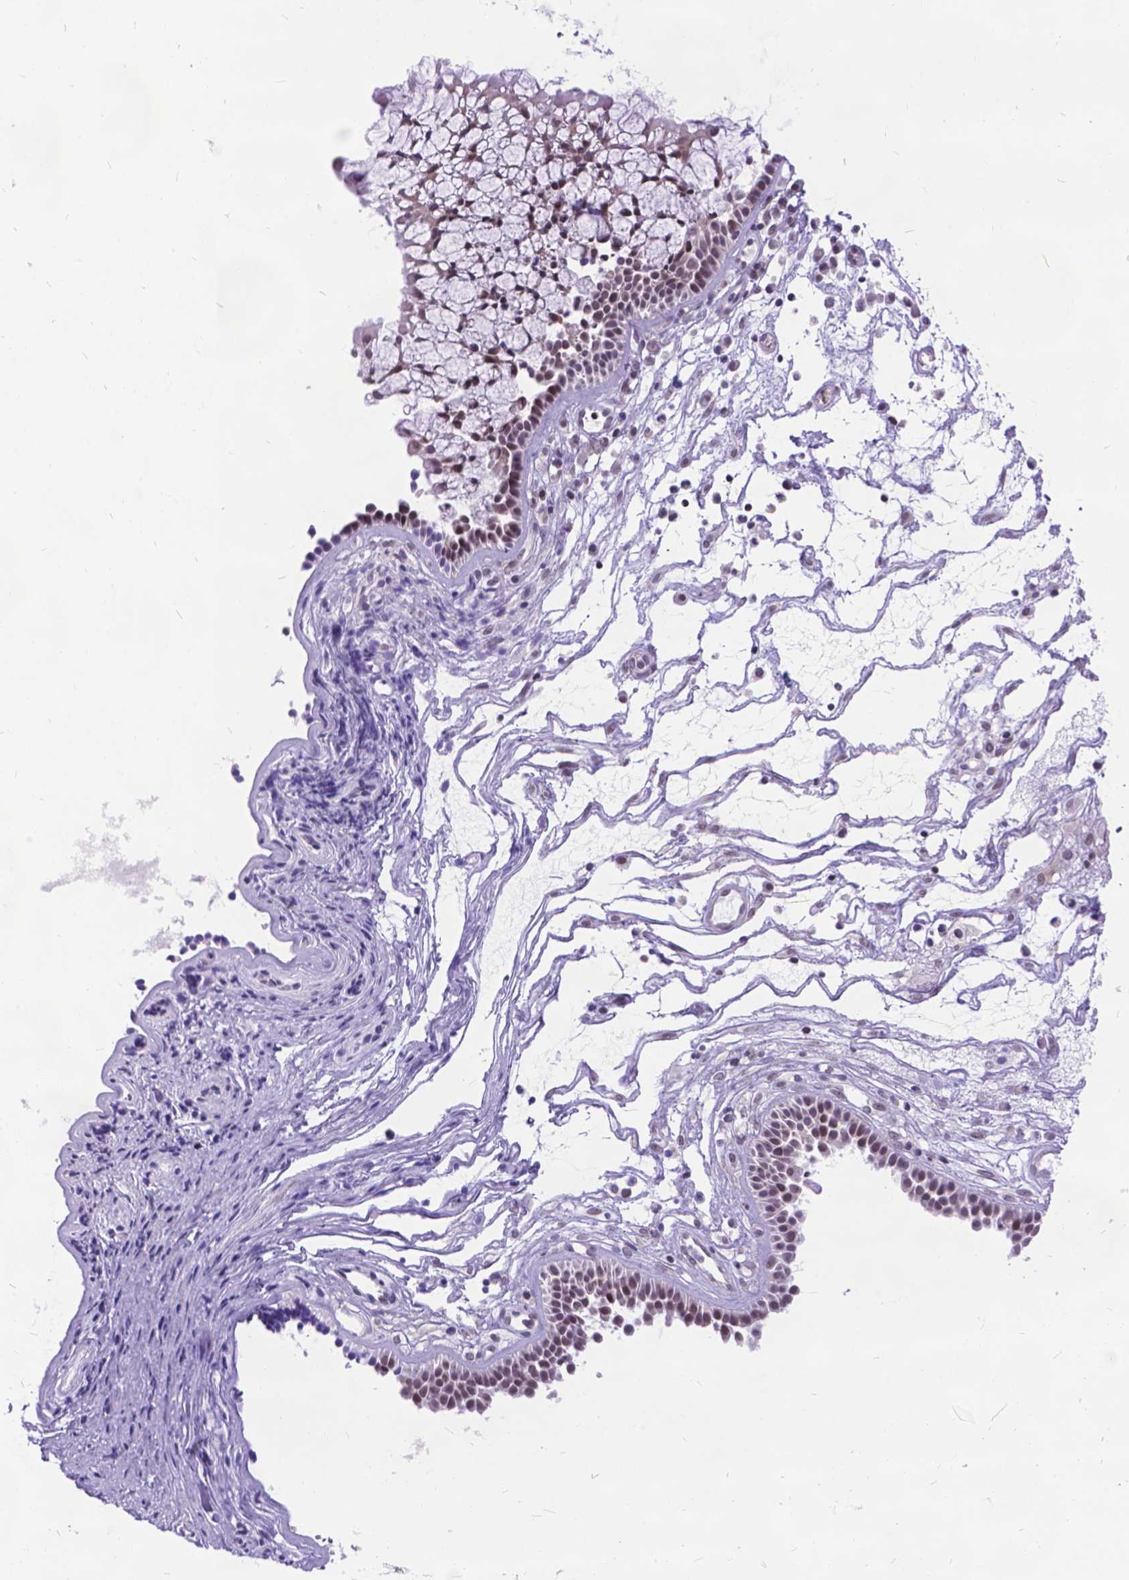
{"staining": {"intensity": "weak", "quantity": "25%-75%", "location": "nuclear"}, "tissue": "nasopharynx", "cell_type": "Respiratory epithelial cells", "image_type": "normal", "snomed": [{"axis": "morphology", "description": "Normal tissue, NOS"}, {"axis": "topography", "description": "Nasopharynx"}], "caption": "The immunohistochemical stain shows weak nuclear expression in respiratory epithelial cells of normal nasopharynx.", "gene": "FAM124B", "patient": {"sex": "male", "age": 31}}